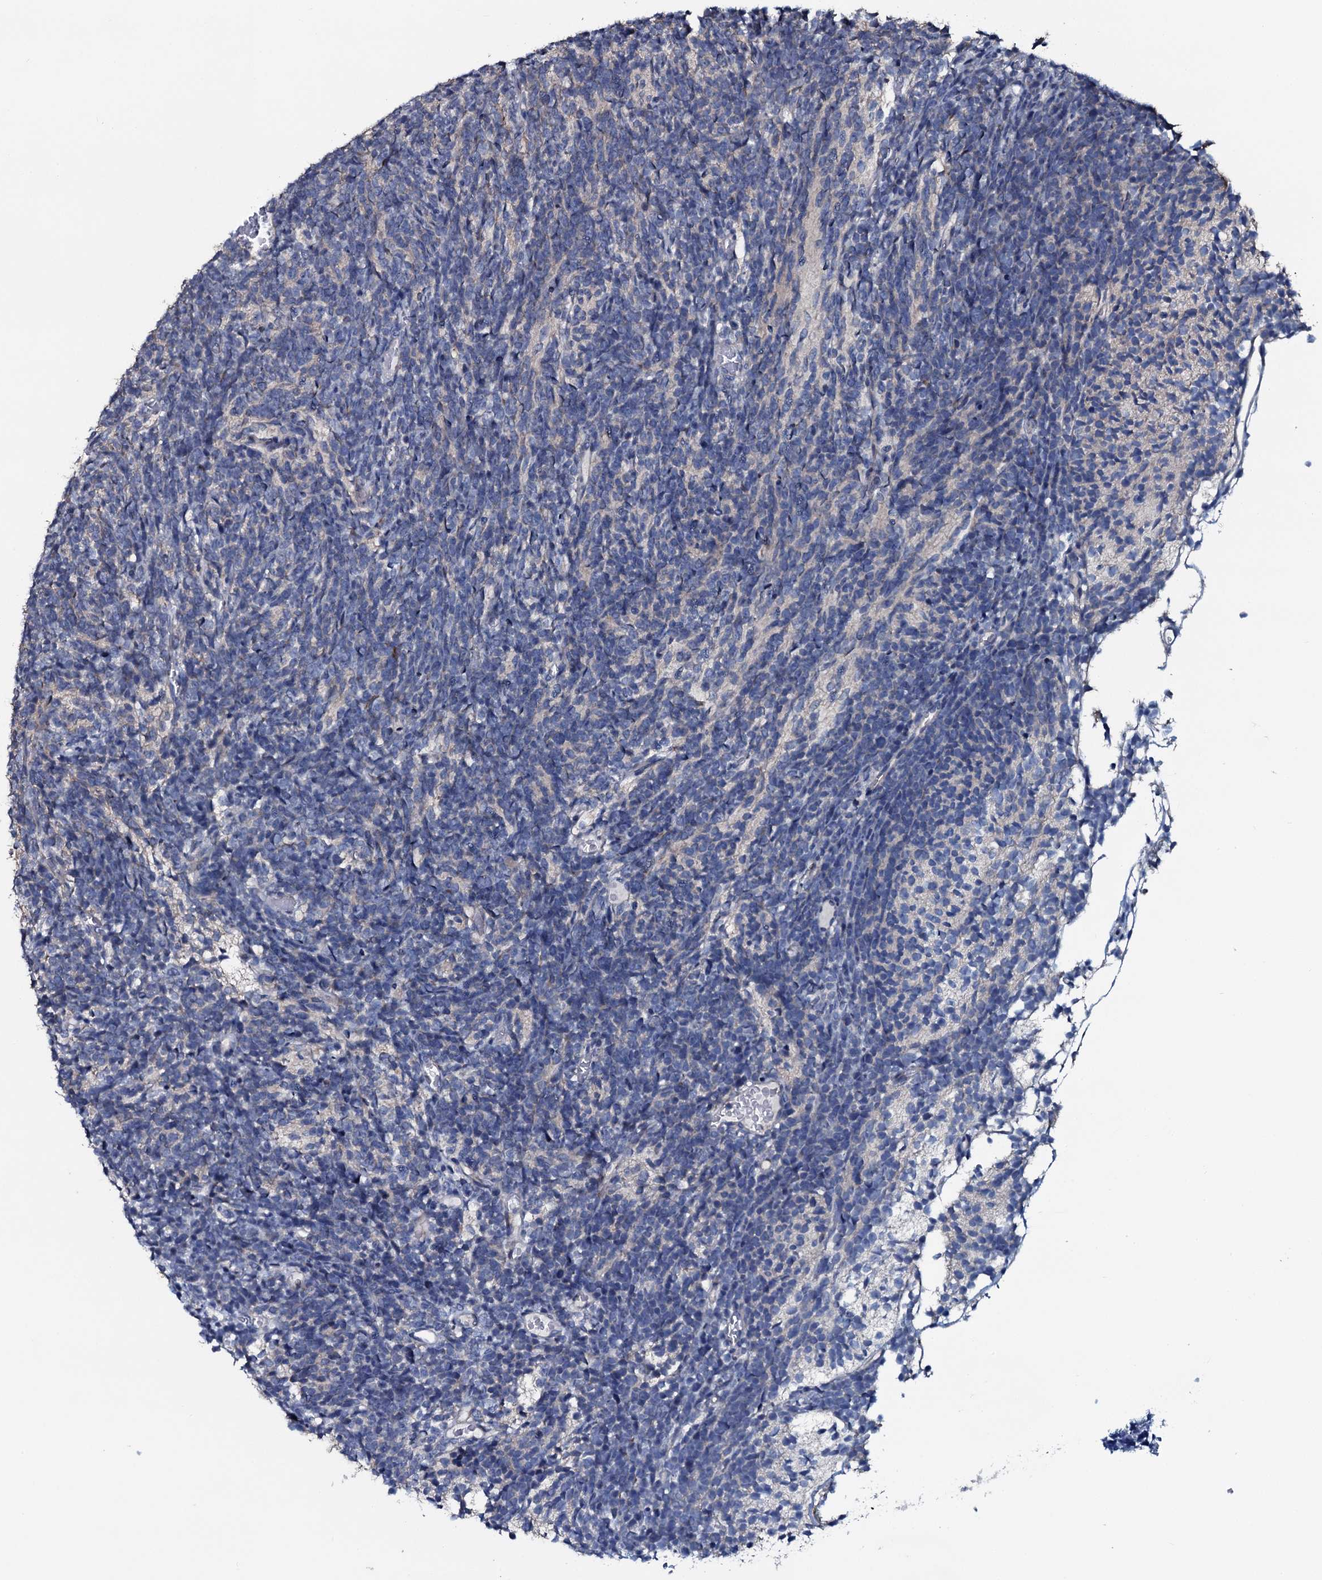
{"staining": {"intensity": "negative", "quantity": "none", "location": "none"}, "tissue": "glioma", "cell_type": "Tumor cells", "image_type": "cancer", "snomed": [{"axis": "morphology", "description": "Glioma, malignant, Low grade"}, {"axis": "topography", "description": "Brain"}], "caption": "This is an immunohistochemistry photomicrograph of malignant glioma (low-grade). There is no expression in tumor cells.", "gene": "IL12B", "patient": {"sex": "female", "age": 1}}